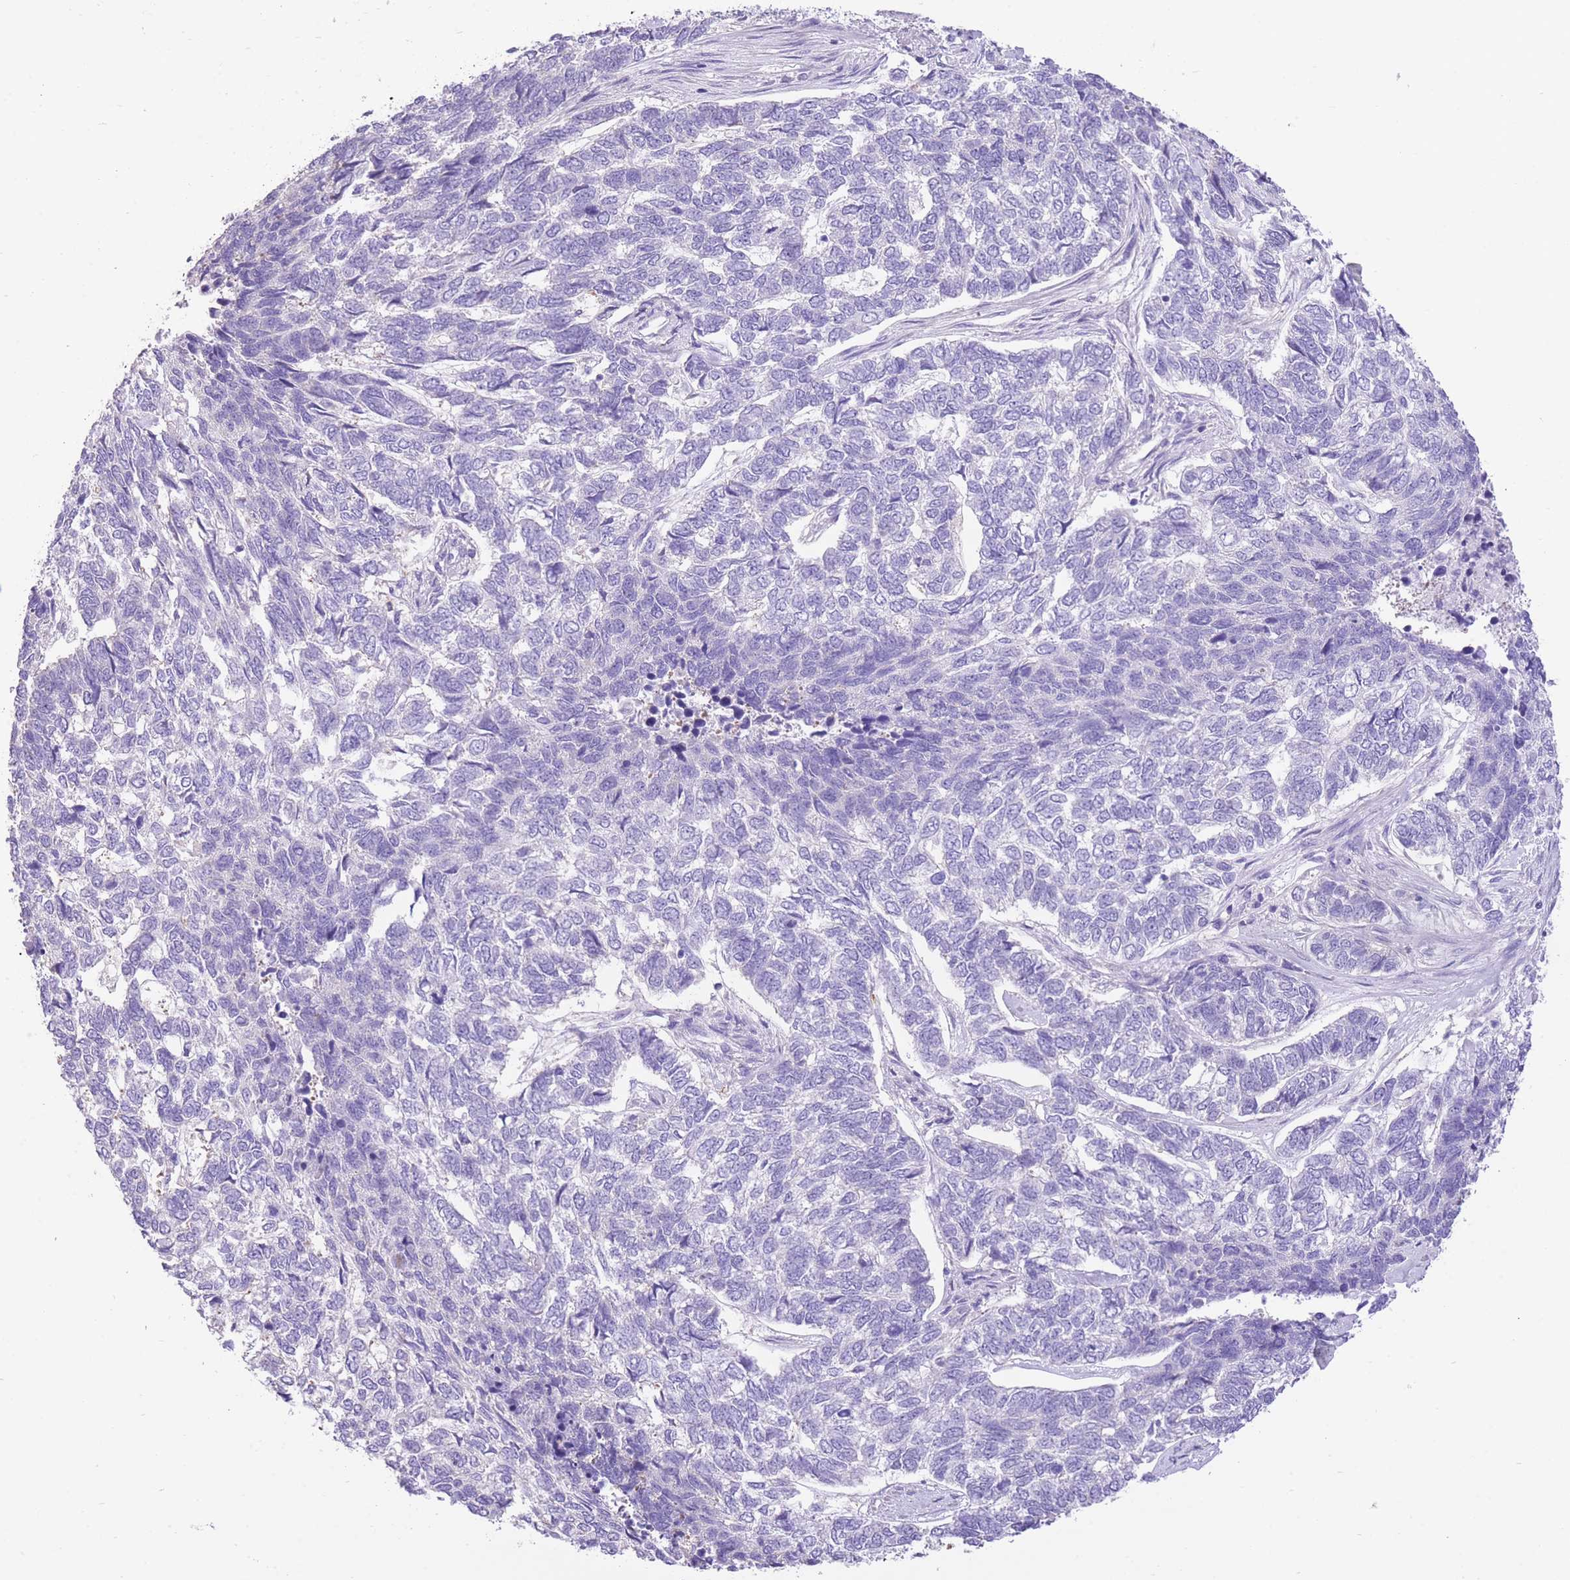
{"staining": {"intensity": "negative", "quantity": "none", "location": "none"}, "tissue": "skin cancer", "cell_type": "Tumor cells", "image_type": "cancer", "snomed": [{"axis": "morphology", "description": "Basal cell carcinoma"}, {"axis": "topography", "description": "Skin"}], "caption": "Immunohistochemical staining of human skin cancer demonstrates no significant expression in tumor cells.", "gene": "RHOU", "patient": {"sex": "female", "age": 65}}